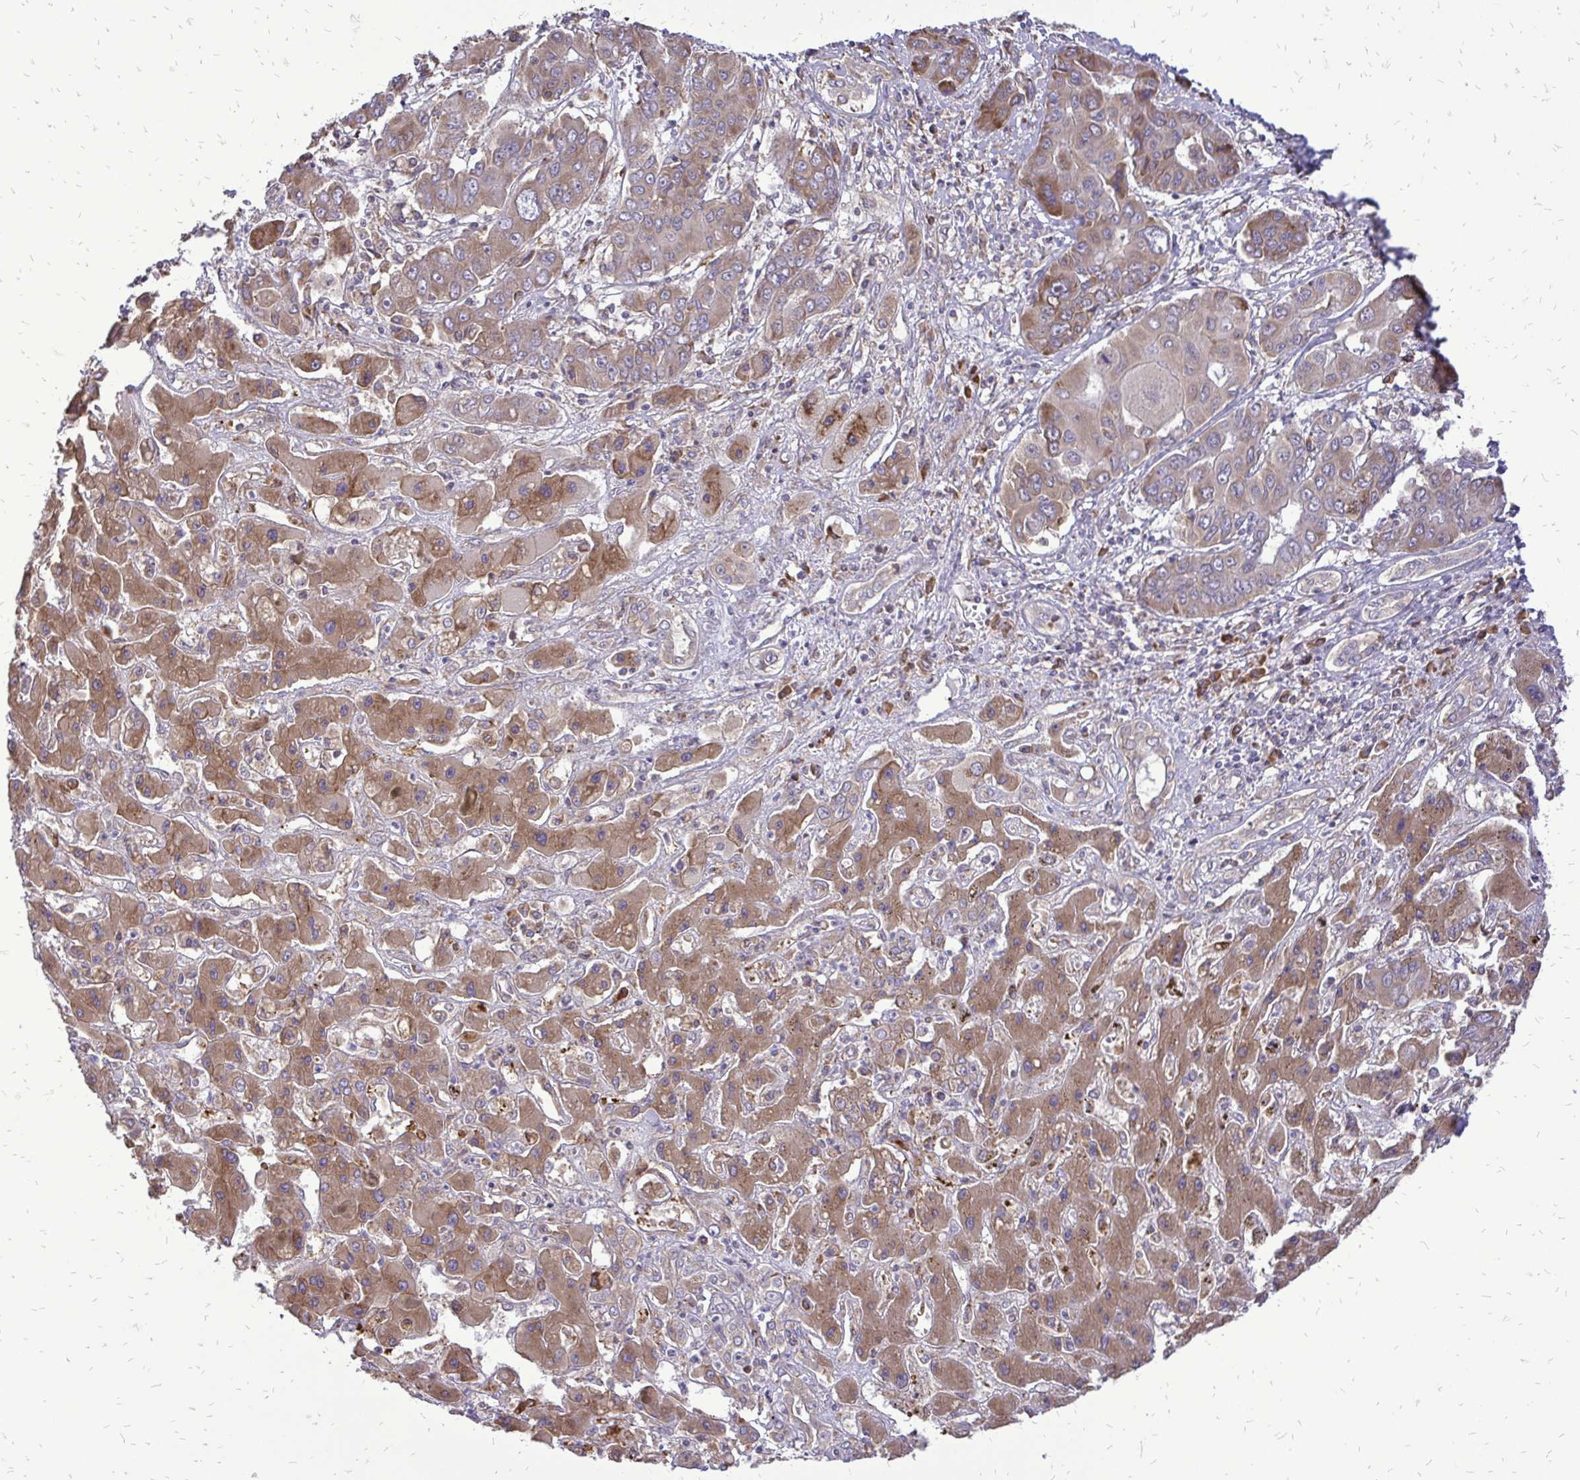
{"staining": {"intensity": "weak", "quantity": "25%-75%", "location": "cytoplasmic/membranous"}, "tissue": "liver cancer", "cell_type": "Tumor cells", "image_type": "cancer", "snomed": [{"axis": "morphology", "description": "Cholangiocarcinoma"}, {"axis": "topography", "description": "Liver"}], "caption": "Liver cholangiocarcinoma stained with a brown dye displays weak cytoplasmic/membranous positive positivity in about 25%-75% of tumor cells.", "gene": "RPS3", "patient": {"sex": "male", "age": 67}}